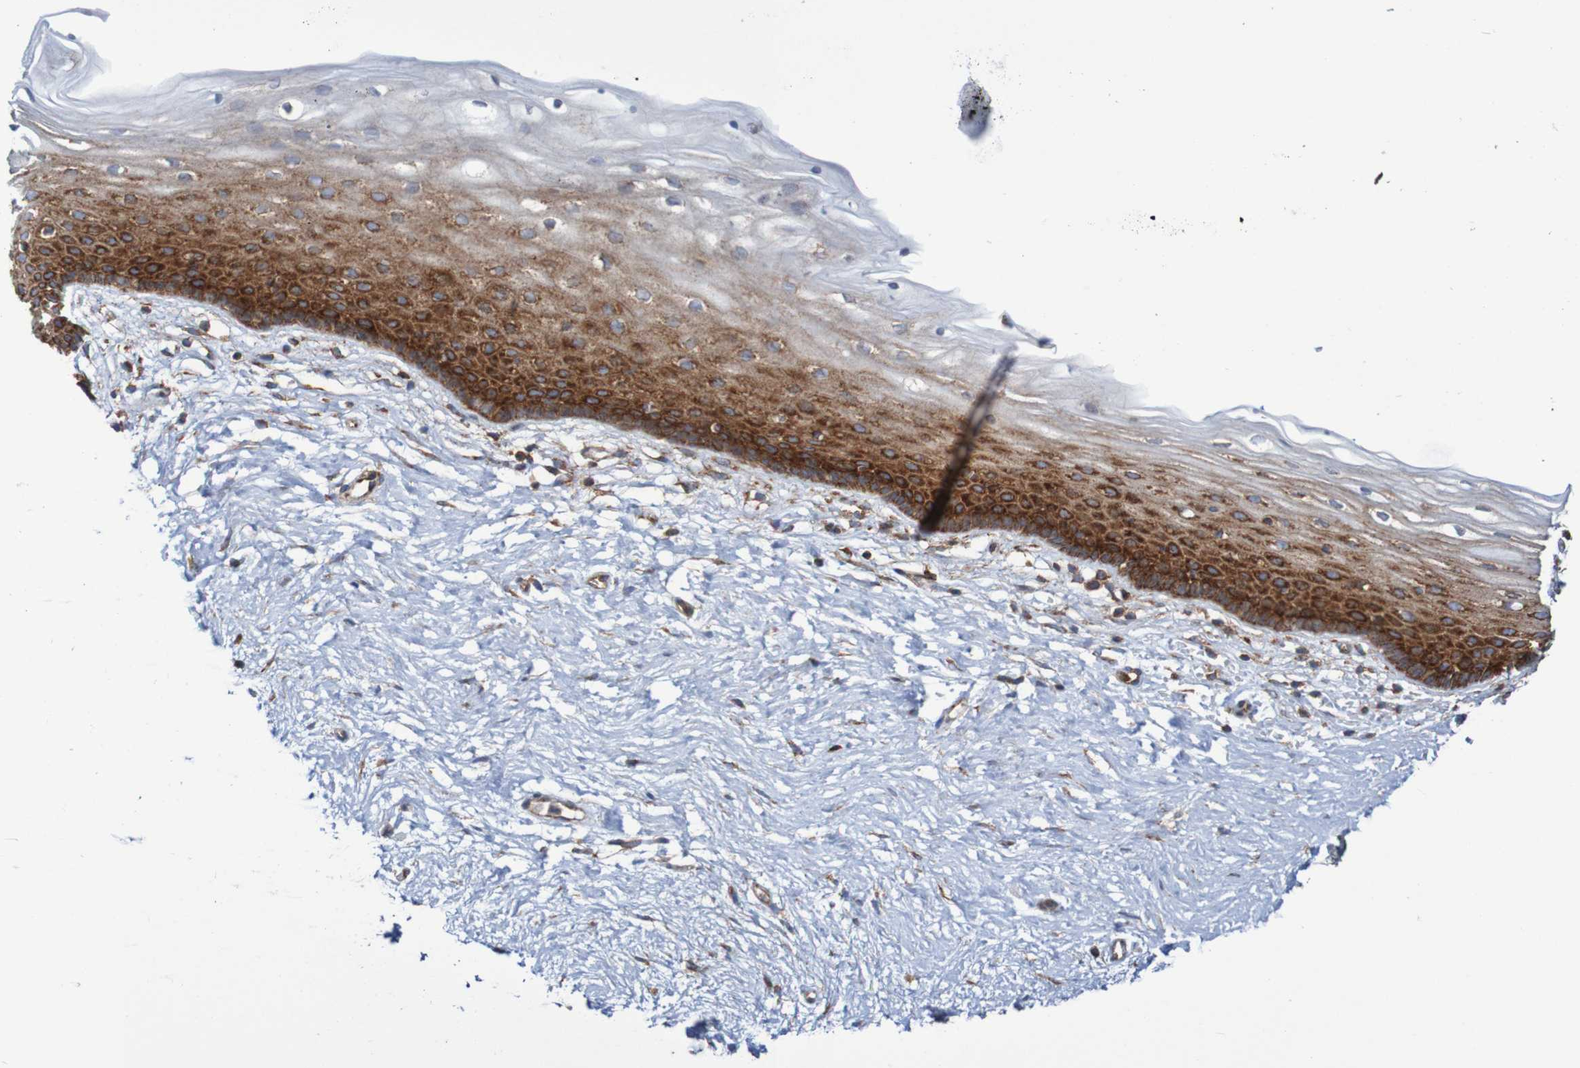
{"staining": {"intensity": "strong", "quantity": ">75%", "location": "cytoplasmic/membranous"}, "tissue": "vagina", "cell_type": "Squamous epithelial cells", "image_type": "normal", "snomed": [{"axis": "morphology", "description": "Normal tissue, NOS"}, {"axis": "topography", "description": "Vagina"}], "caption": "Protein expression analysis of benign human vagina reveals strong cytoplasmic/membranous expression in approximately >75% of squamous epithelial cells.", "gene": "FXR2", "patient": {"sex": "female", "age": 44}}